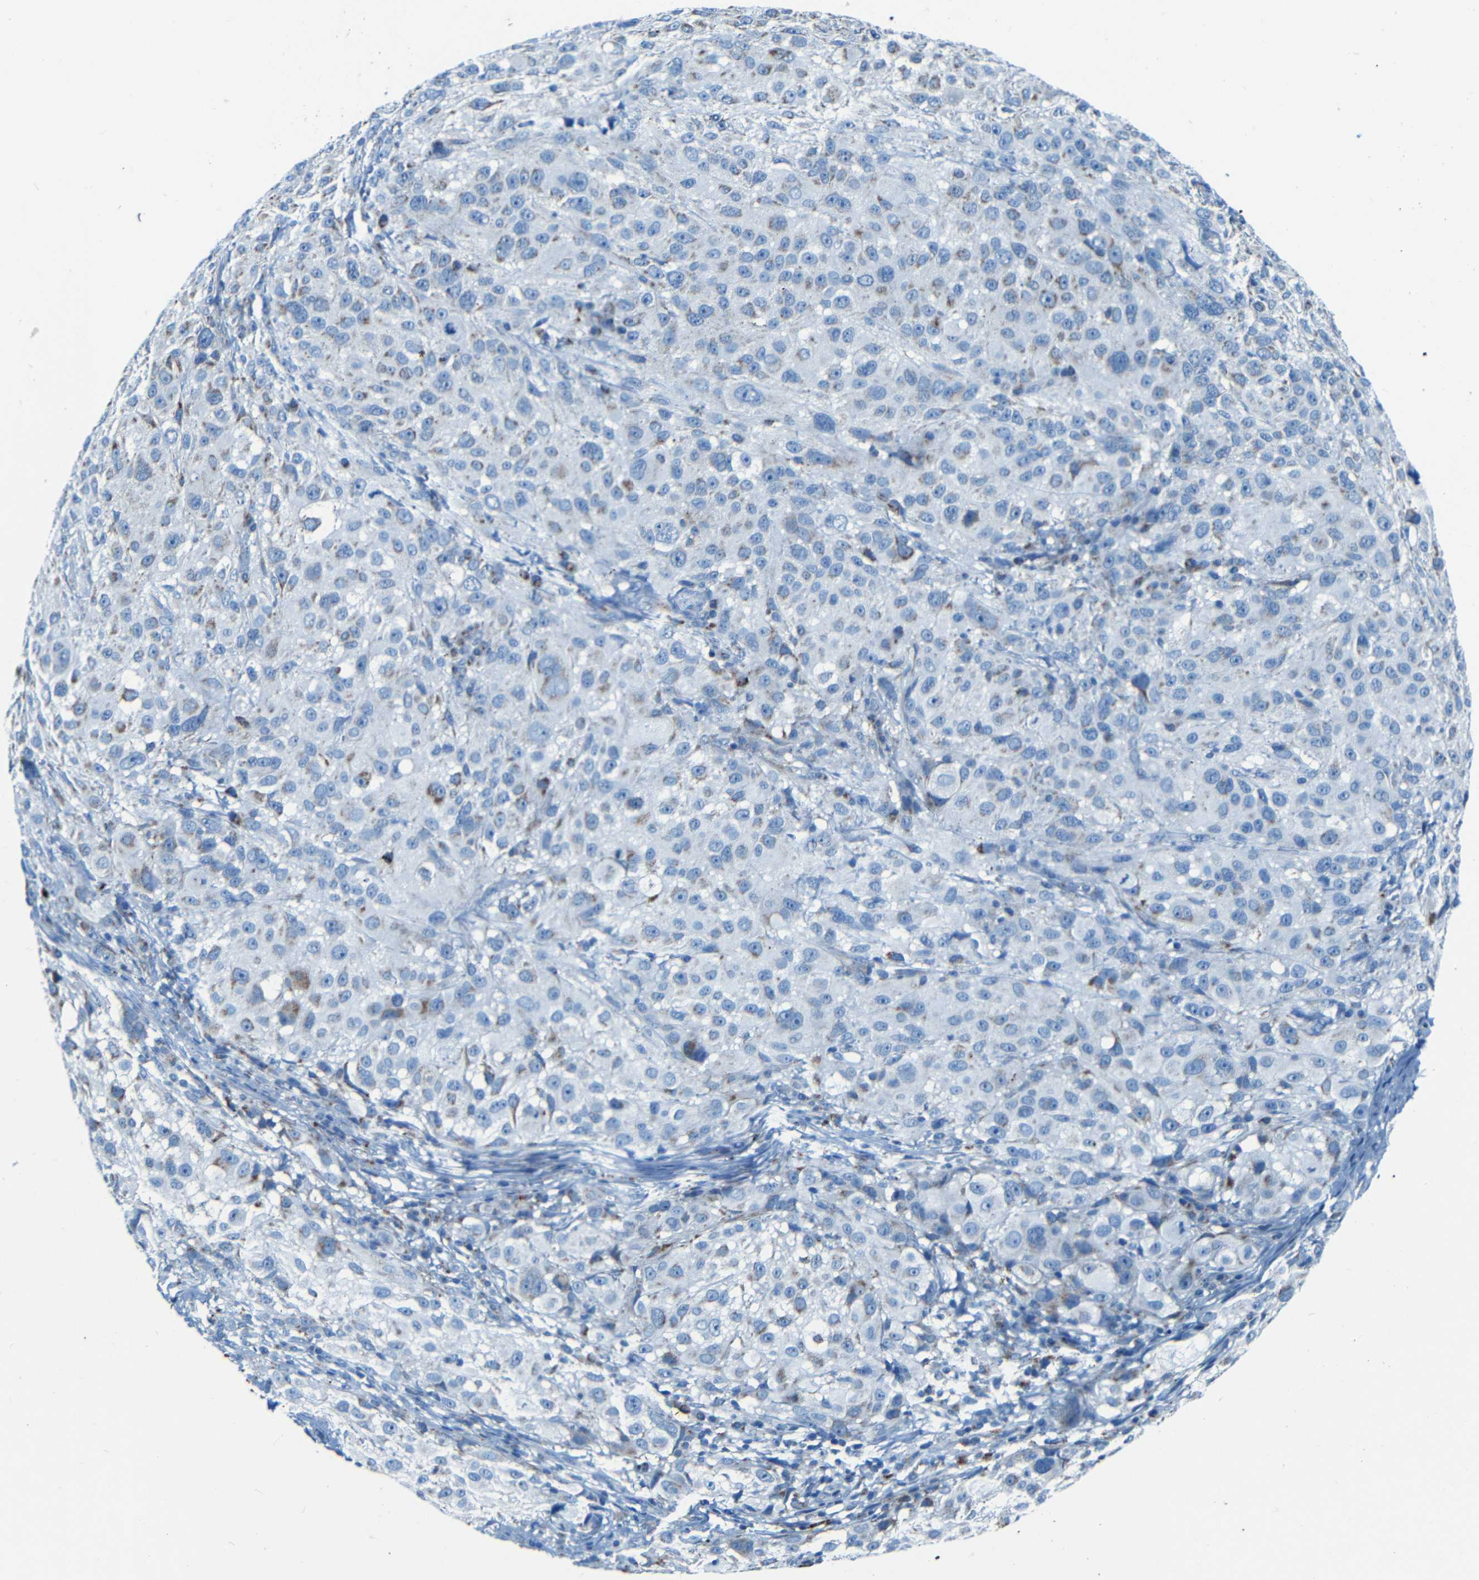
{"staining": {"intensity": "weak", "quantity": "<25%", "location": "cytoplasmic/membranous"}, "tissue": "melanoma", "cell_type": "Tumor cells", "image_type": "cancer", "snomed": [{"axis": "morphology", "description": "Necrosis, NOS"}, {"axis": "morphology", "description": "Malignant melanoma, NOS"}, {"axis": "topography", "description": "Skin"}], "caption": "The immunohistochemistry micrograph has no significant expression in tumor cells of malignant melanoma tissue.", "gene": "WSCD2", "patient": {"sex": "female", "age": 87}}